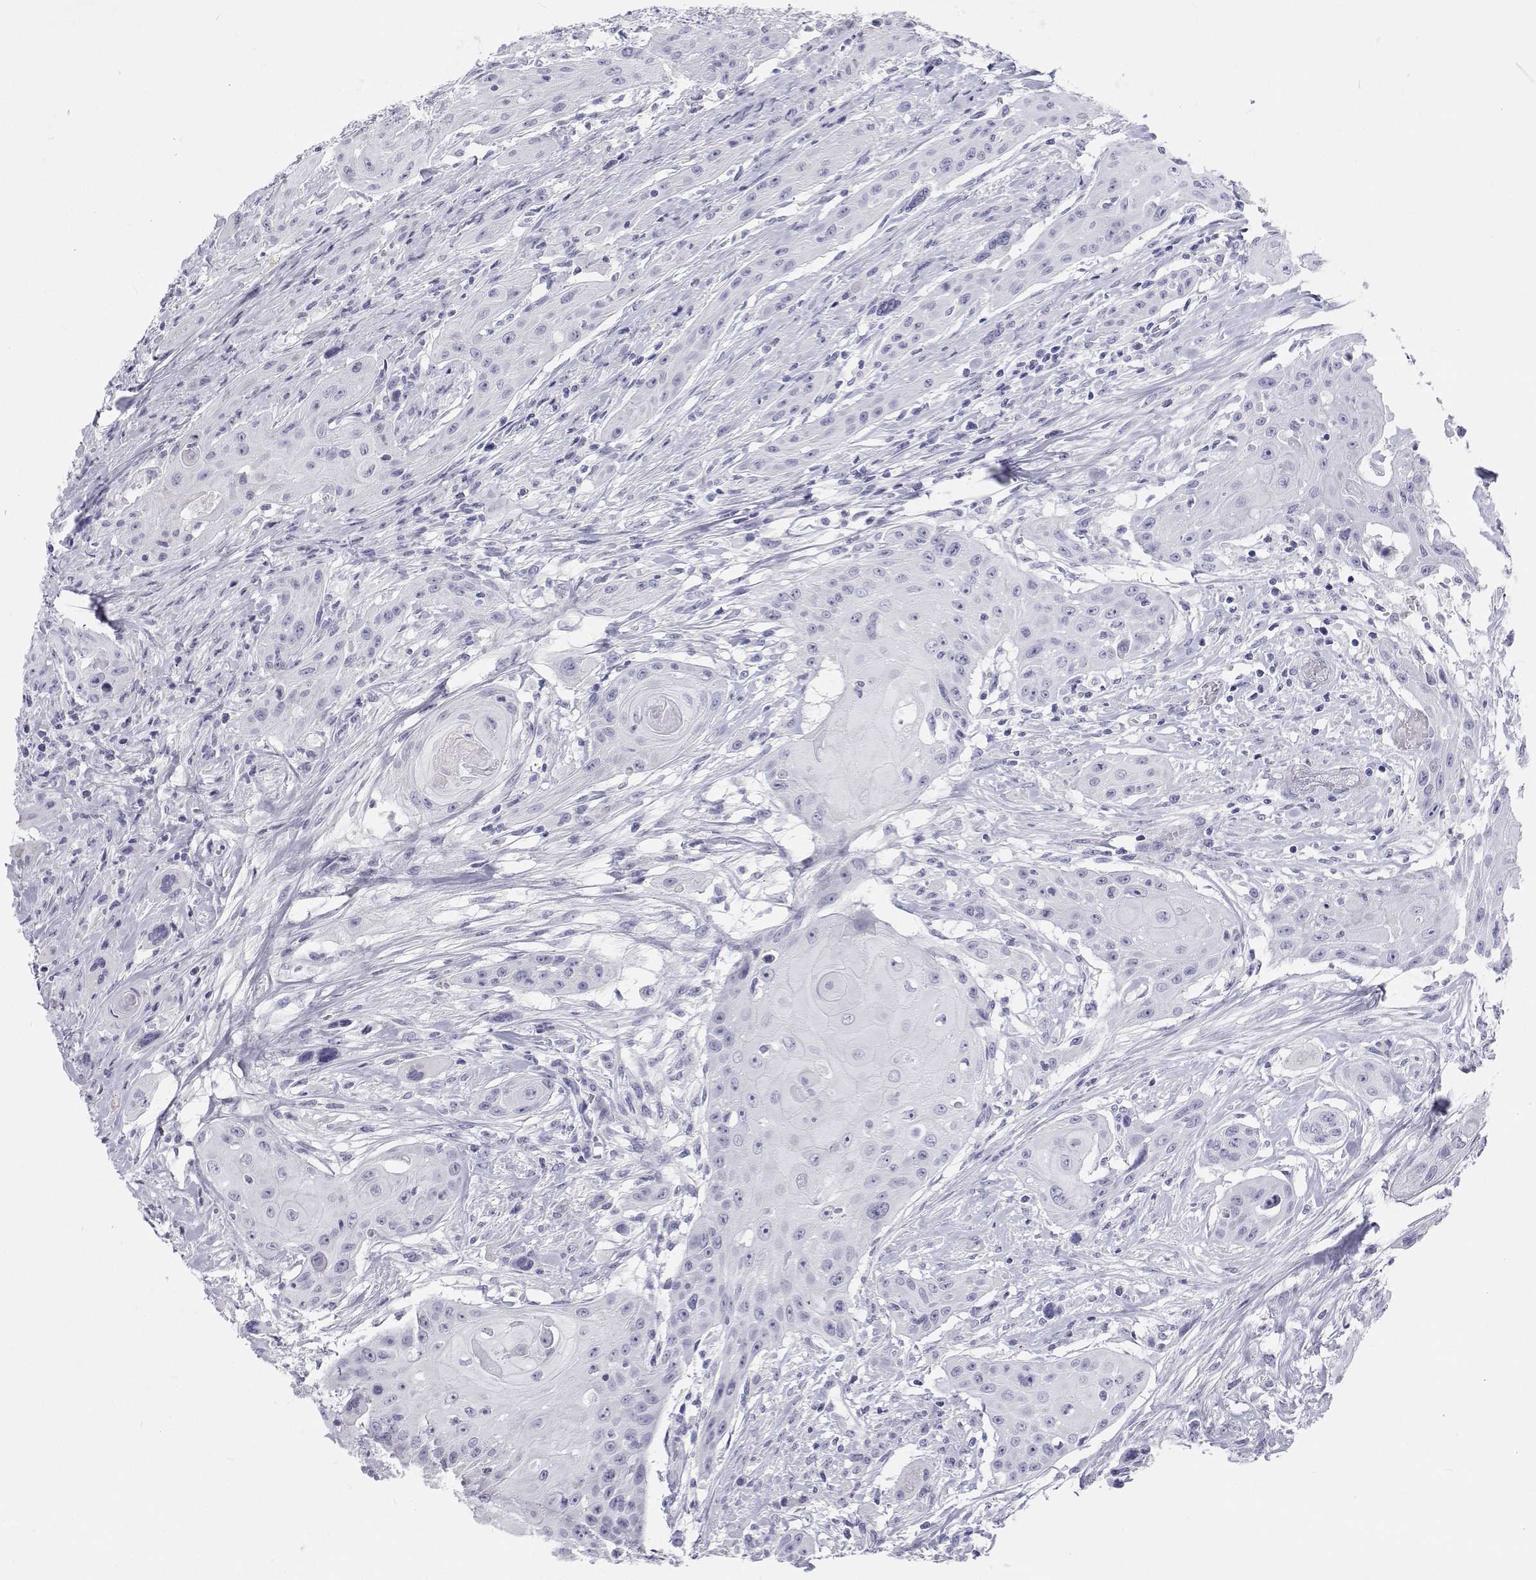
{"staining": {"intensity": "negative", "quantity": "none", "location": "none"}, "tissue": "head and neck cancer", "cell_type": "Tumor cells", "image_type": "cancer", "snomed": [{"axis": "morphology", "description": "Squamous cell carcinoma, NOS"}, {"axis": "topography", "description": "Oral tissue"}, {"axis": "topography", "description": "Head-Neck"}, {"axis": "topography", "description": "Neck, NOS"}], "caption": "Tumor cells show no significant protein expression in head and neck squamous cell carcinoma. (DAB immunohistochemistry with hematoxylin counter stain).", "gene": "SFTPB", "patient": {"sex": "female", "age": 55}}